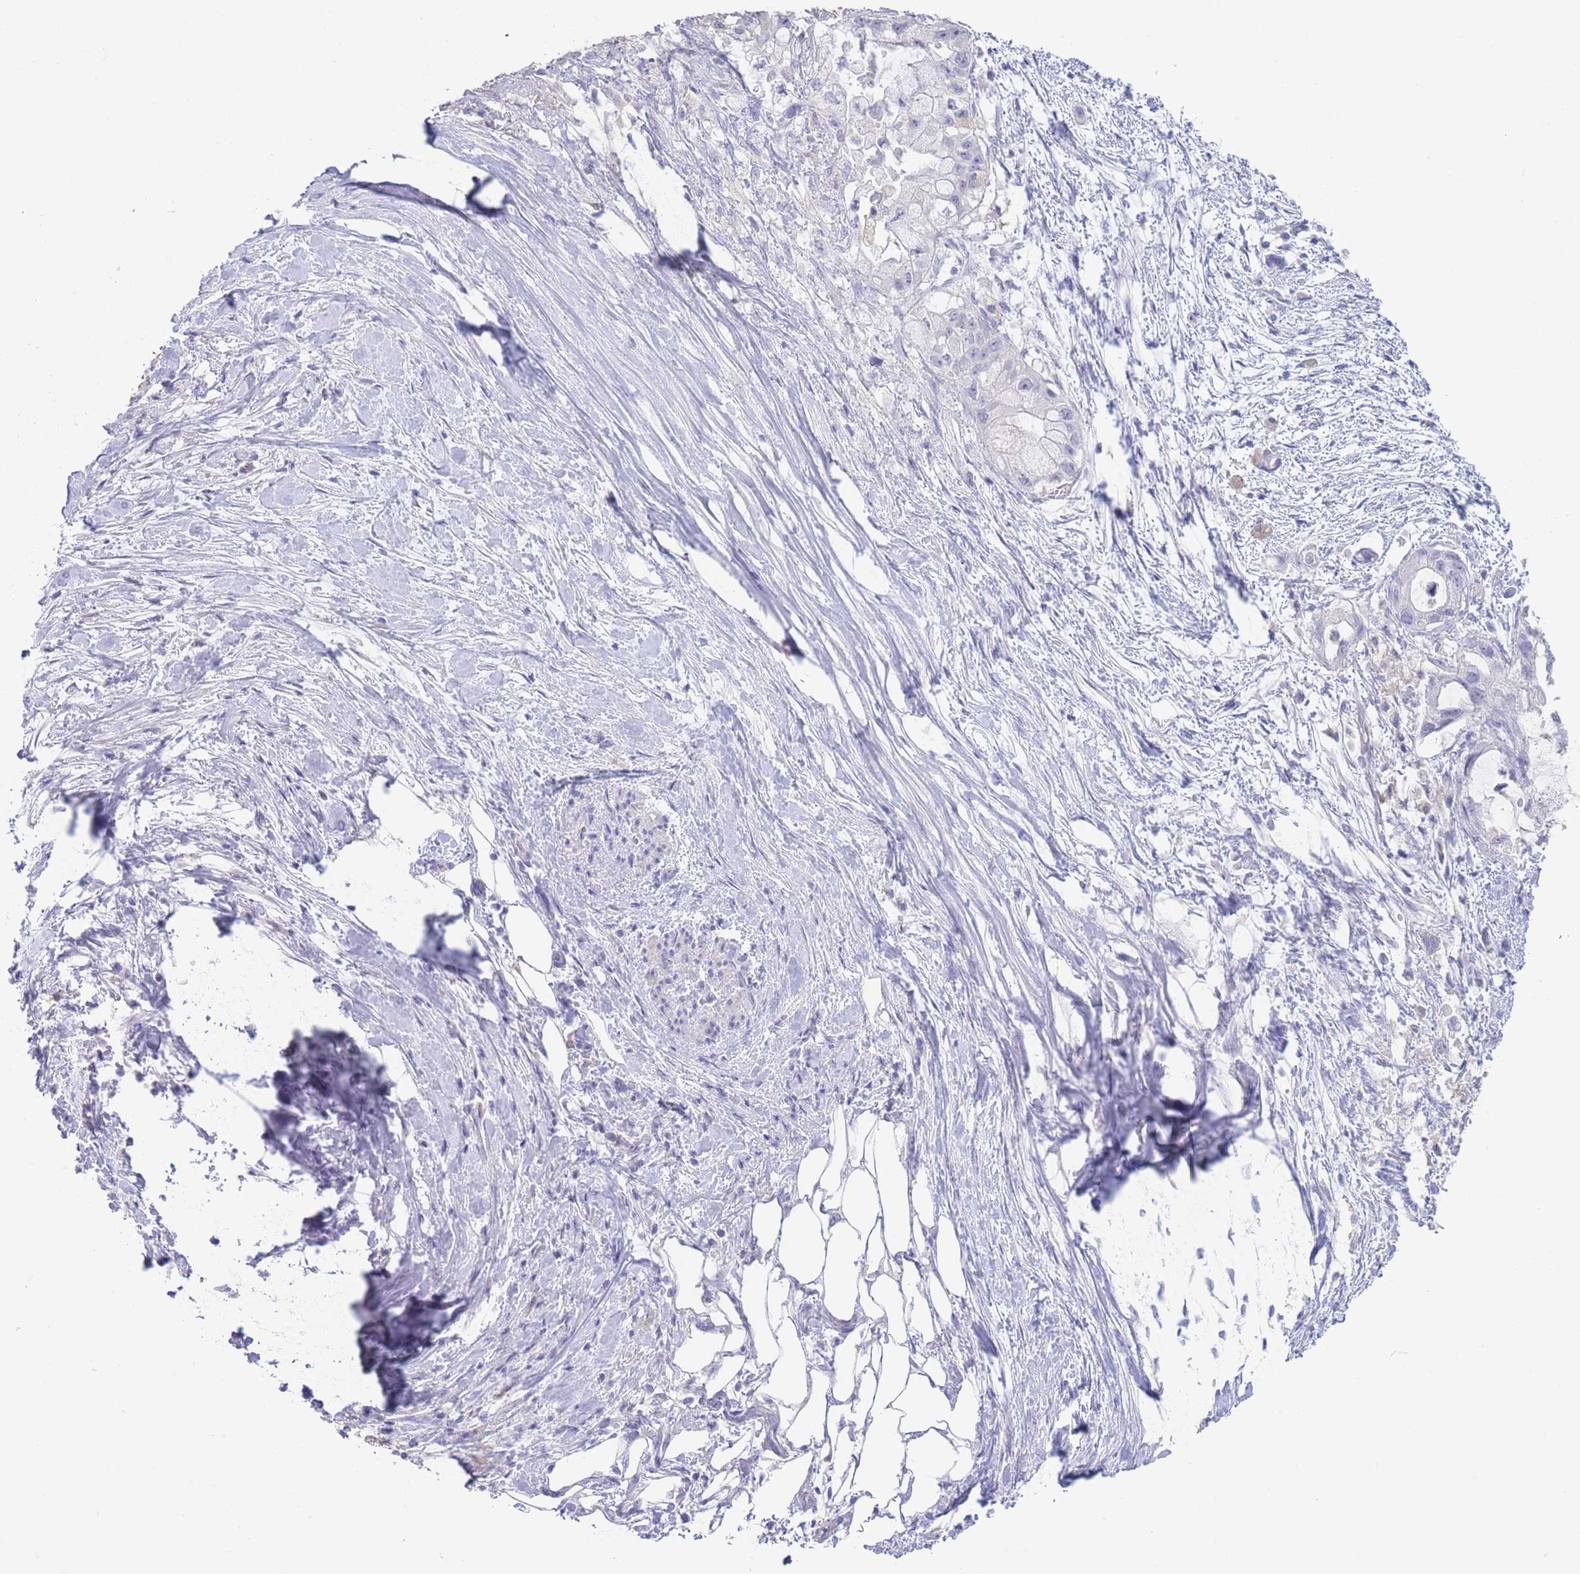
{"staining": {"intensity": "negative", "quantity": "none", "location": "none"}, "tissue": "pancreatic cancer", "cell_type": "Tumor cells", "image_type": "cancer", "snomed": [{"axis": "morphology", "description": "Adenocarcinoma, NOS"}, {"axis": "topography", "description": "Pancreas"}], "caption": "IHC photomicrograph of pancreatic cancer stained for a protein (brown), which displays no staining in tumor cells.", "gene": "CD37", "patient": {"sex": "male", "age": 48}}